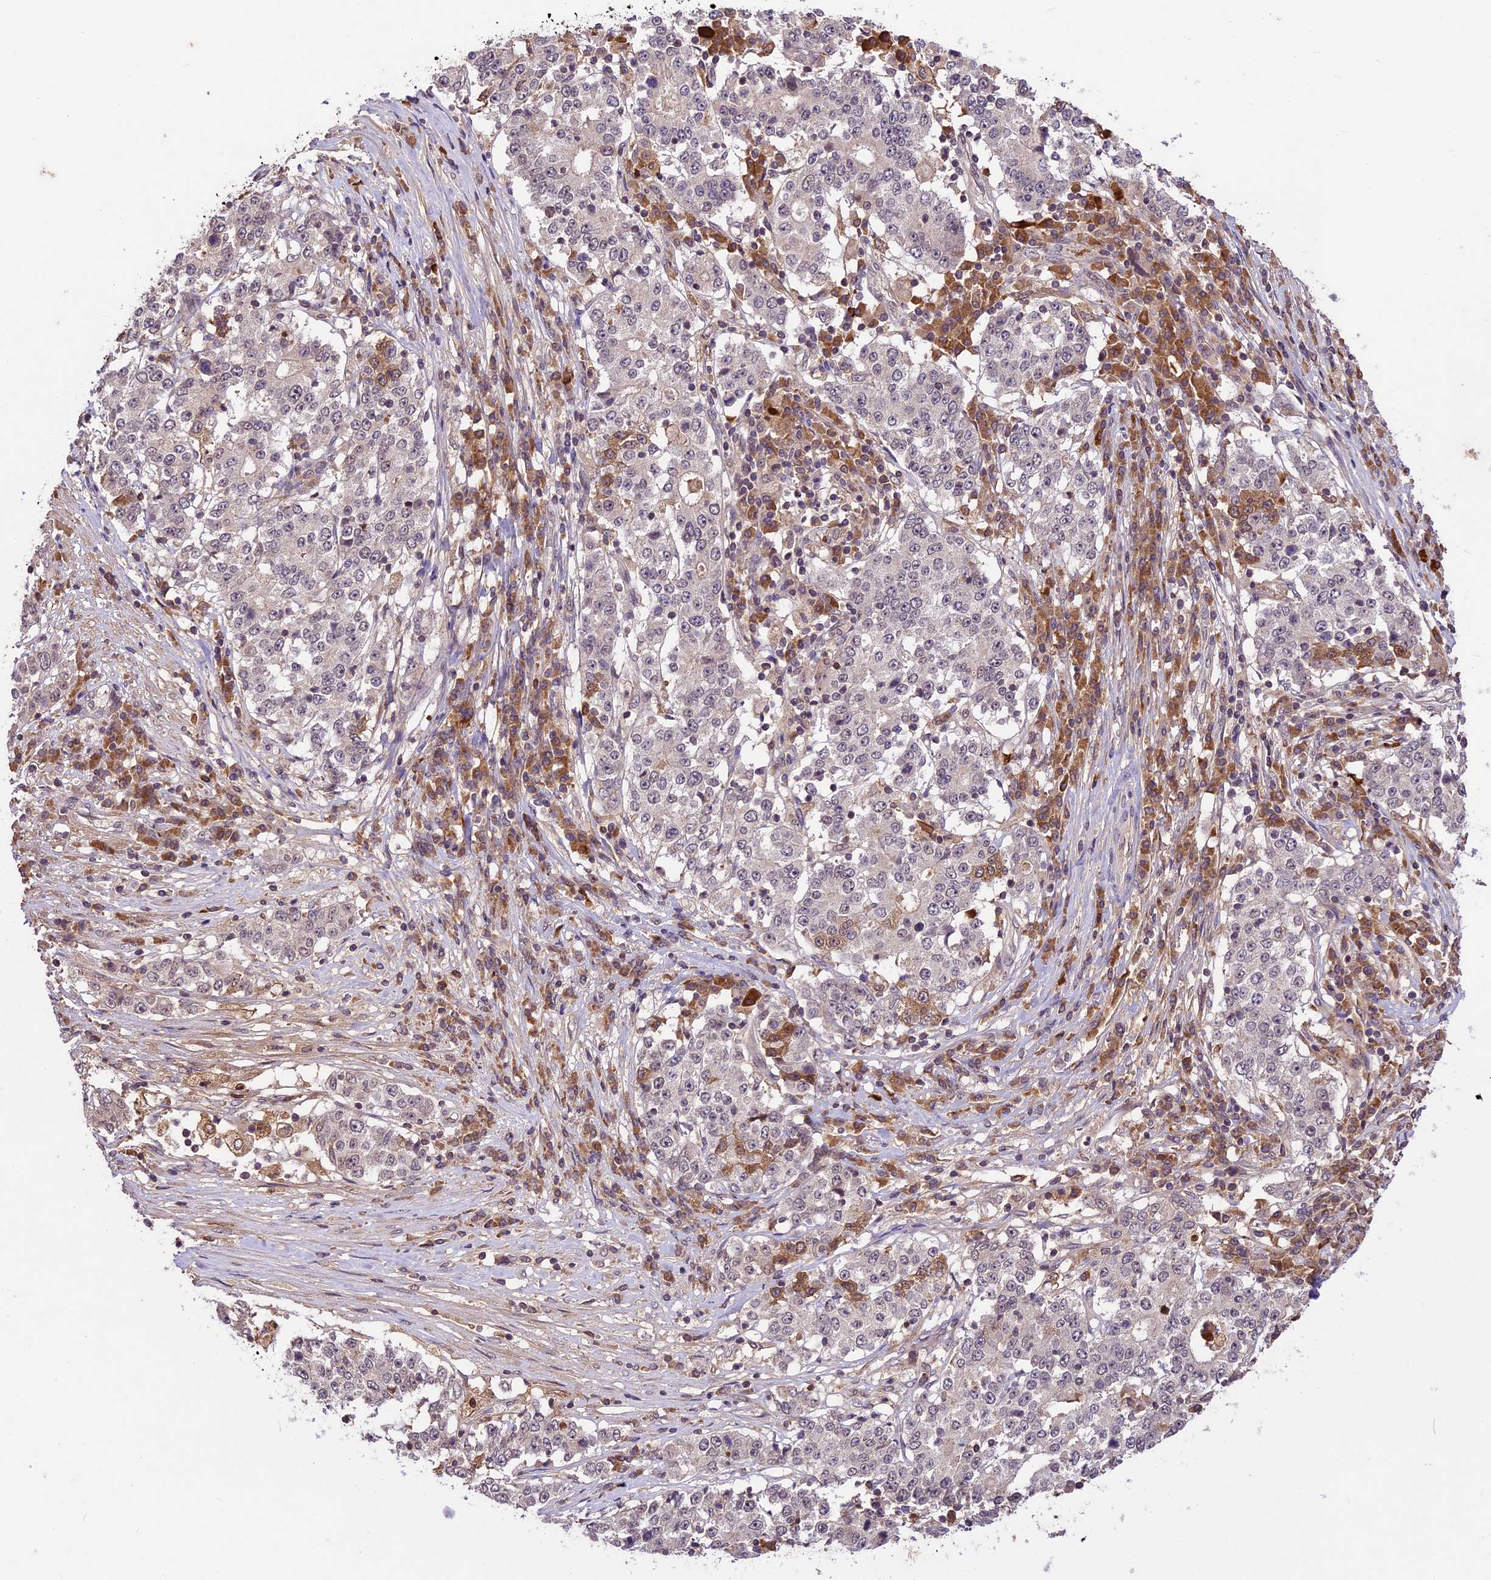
{"staining": {"intensity": "negative", "quantity": "none", "location": "none"}, "tissue": "stomach cancer", "cell_type": "Tumor cells", "image_type": "cancer", "snomed": [{"axis": "morphology", "description": "Adenocarcinoma, NOS"}, {"axis": "topography", "description": "Stomach"}], "caption": "The histopathology image displays no significant staining in tumor cells of stomach adenocarcinoma.", "gene": "ATP10A", "patient": {"sex": "male", "age": 59}}